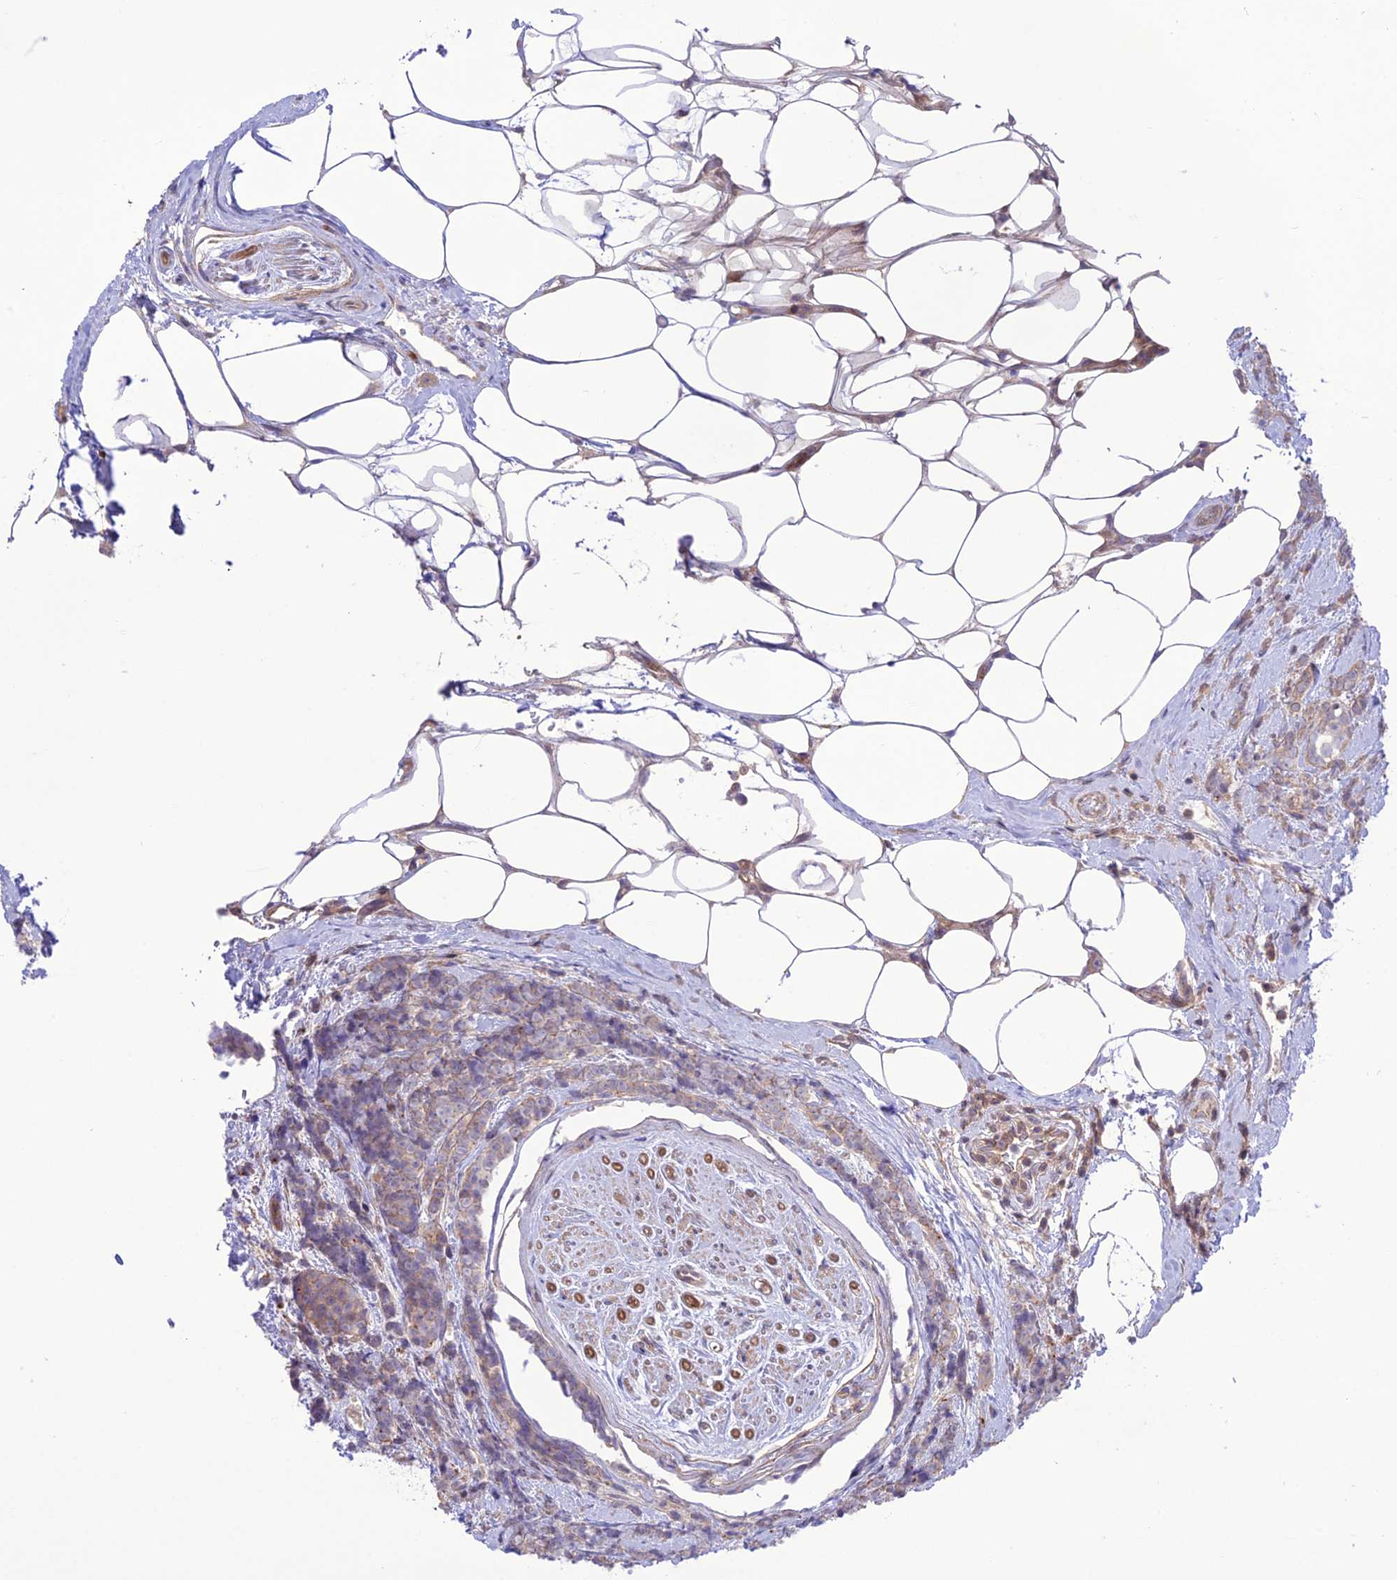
{"staining": {"intensity": "weak", "quantity": ">75%", "location": "cytoplasmic/membranous"}, "tissue": "breast cancer", "cell_type": "Tumor cells", "image_type": "cancer", "snomed": [{"axis": "morphology", "description": "Lobular carcinoma"}, {"axis": "topography", "description": "Breast"}], "caption": "The image reveals staining of breast cancer (lobular carcinoma), revealing weak cytoplasmic/membranous protein staining (brown color) within tumor cells.", "gene": "FCHSD1", "patient": {"sex": "female", "age": 58}}